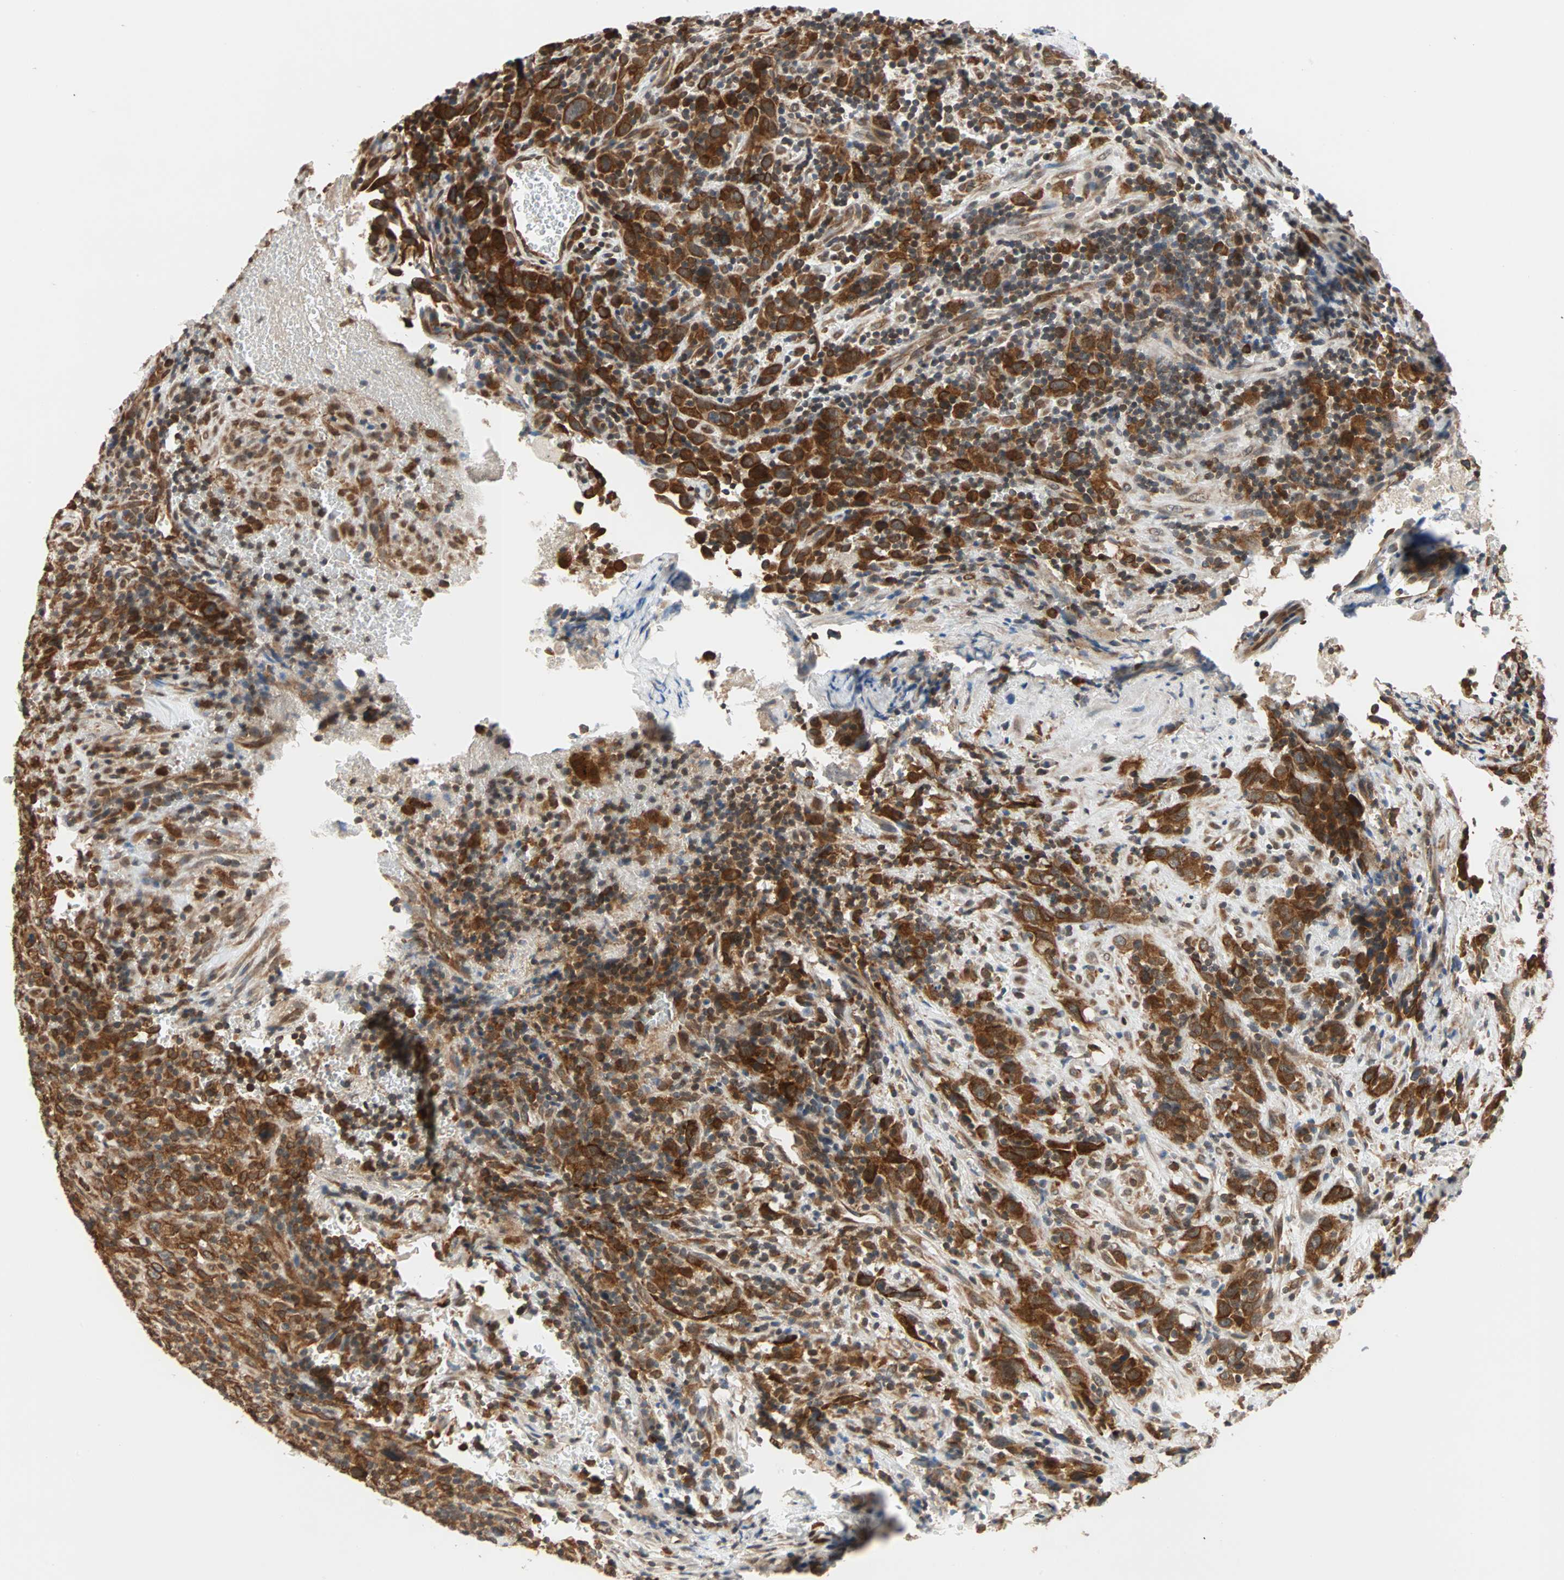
{"staining": {"intensity": "strong", "quantity": ">75%", "location": "cytoplasmic/membranous"}, "tissue": "urothelial cancer", "cell_type": "Tumor cells", "image_type": "cancer", "snomed": [{"axis": "morphology", "description": "Urothelial carcinoma, High grade"}, {"axis": "topography", "description": "Urinary bladder"}], "caption": "About >75% of tumor cells in human high-grade urothelial carcinoma demonstrate strong cytoplasmic/membranous protein positivity as visualized by brown immunohistochemical staining.", "gene": "AUP1", "patient": {"sex": "male", "age": 61}}